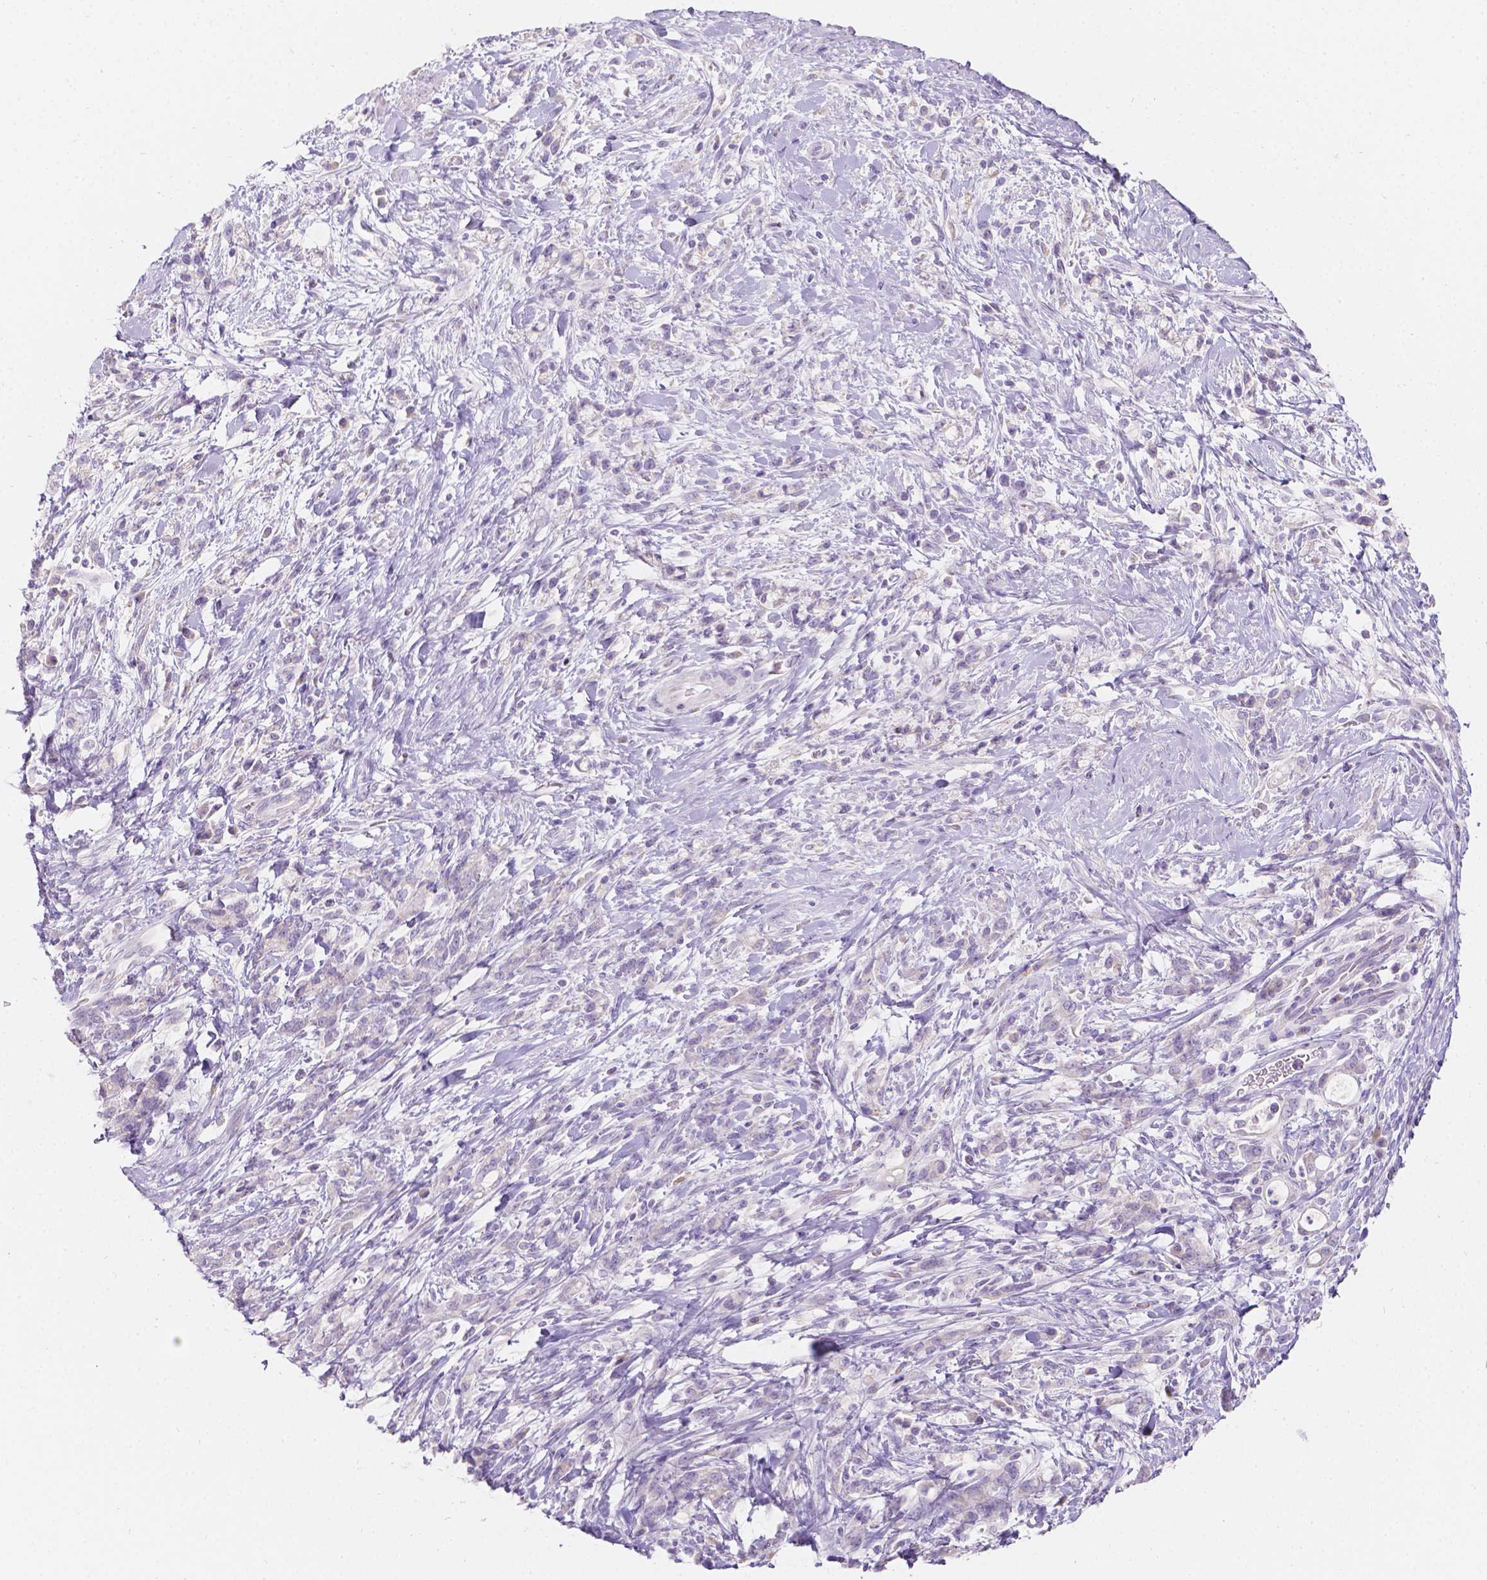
{"staining": {"intensity": "negative", "quantity": "none", "location": "none"}, "tissue": "stomach cancer", "cell_type": "Tumor cells", "image_type": "cancer", "snomed": [{"axis": "morphology", "description": "Adenocarcinoma, NOS"}, {"axis": "topography", "description": "Stomach"}], "caption": "Stomach cancer (adenocarcinoma) was stained to show a protein in brown. There is no significant staining in tumor cells.", "gene": "HTN3", "patient": {"sex": "female", "age": 57}}